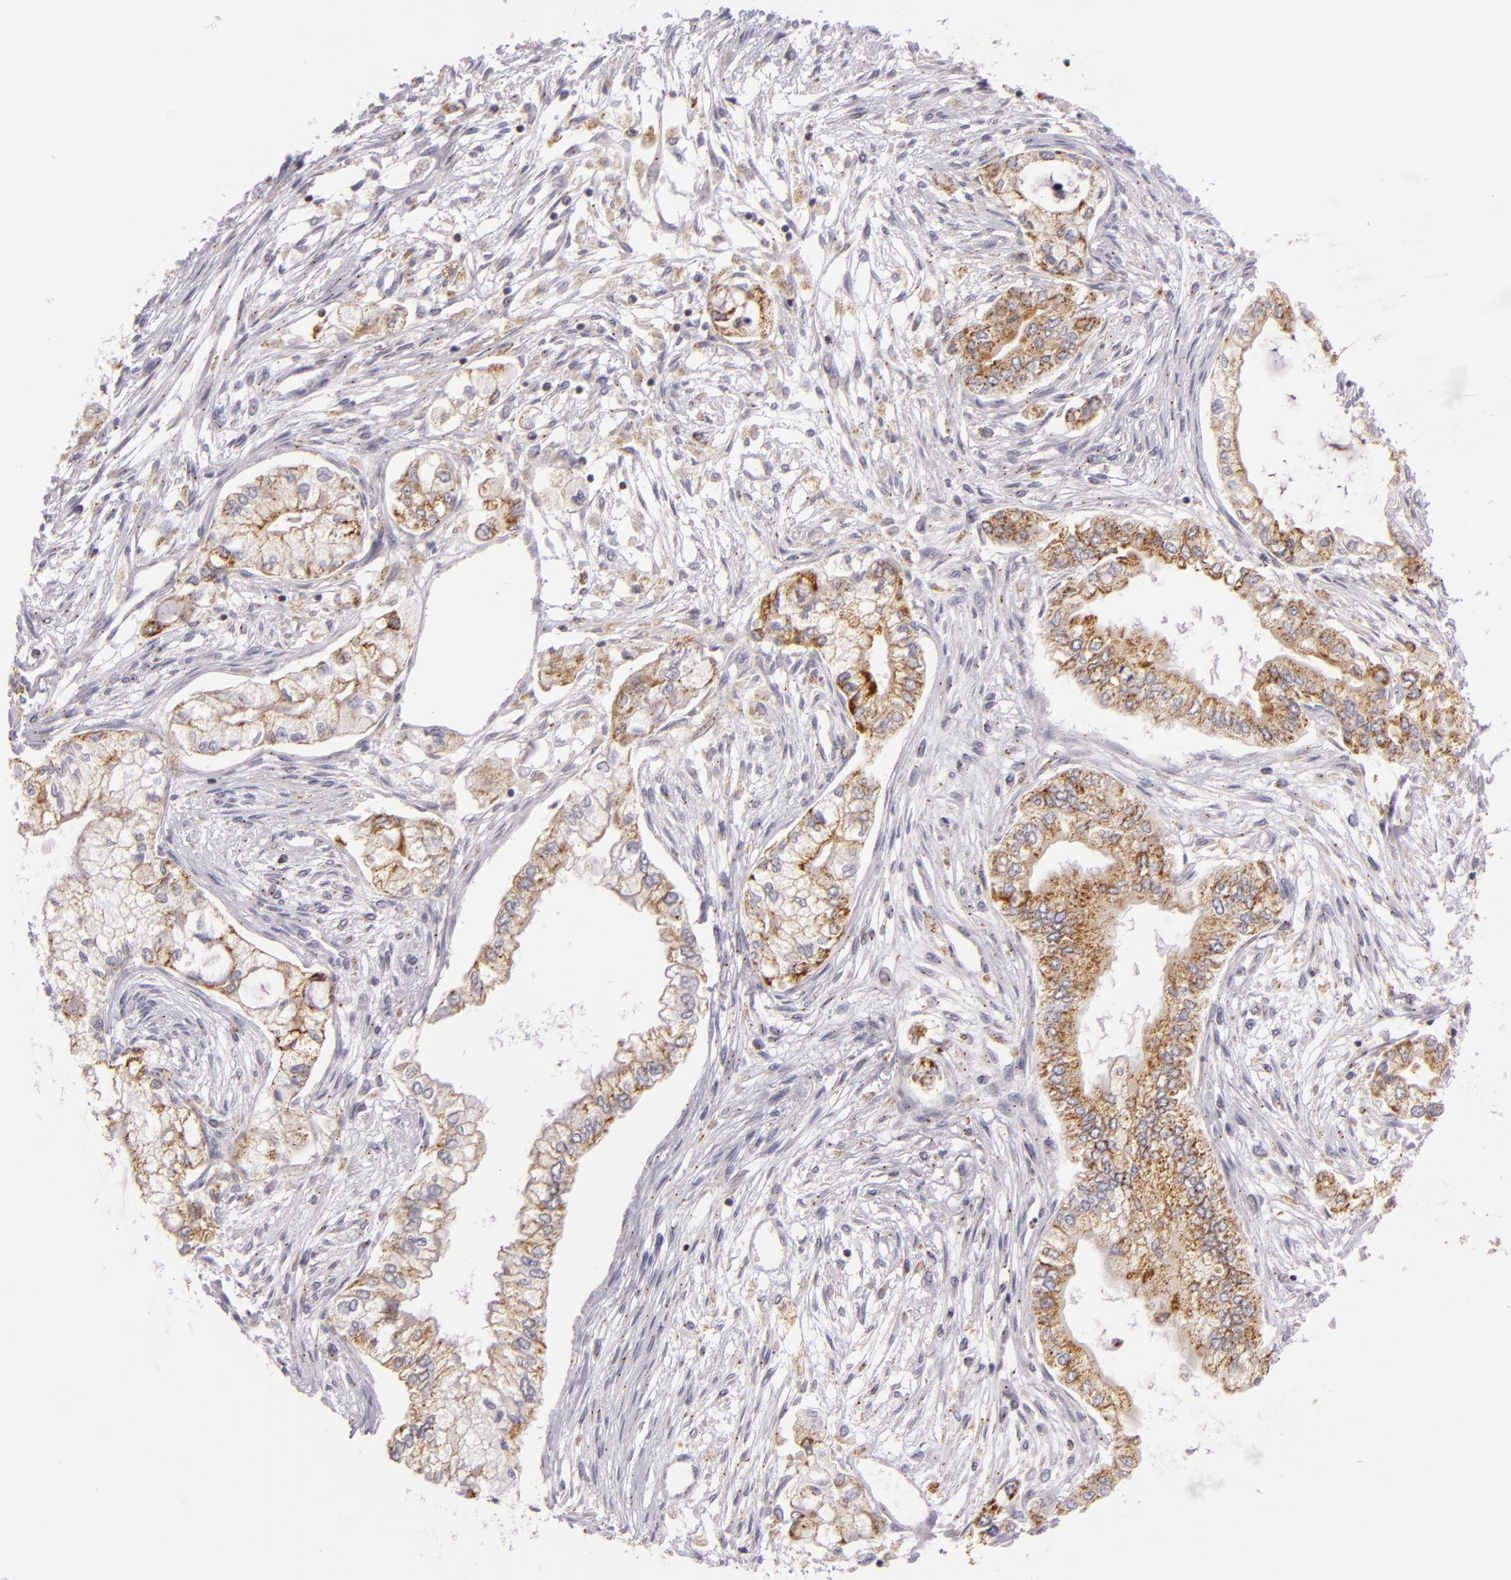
{"staining": {"intensity": "moderate", "quantity": ">75%", "location": "cytoplasmic/membranous"}, "tissue": "pancreatic cancer", "cell_type": "Tumor cells", "image_type": "cancer", "snomed": [{"axis": "morphology", "description": "Adenocarcinoma, NOS"}, {"axis": "topography", "description": "Pancreas"}], "caption": "The immunohistochemical stain labels moderate cytoplasmic/membranous staining in tumor cells of pancreatic cancer (adenocarcinoma) tissue. Using DAB (brown) and hematoxylin (blue) stains, captured at high magnification using brightfield microscopy.", "gene": "CILK1", "patient": {"sex": "male", "age": 79}}